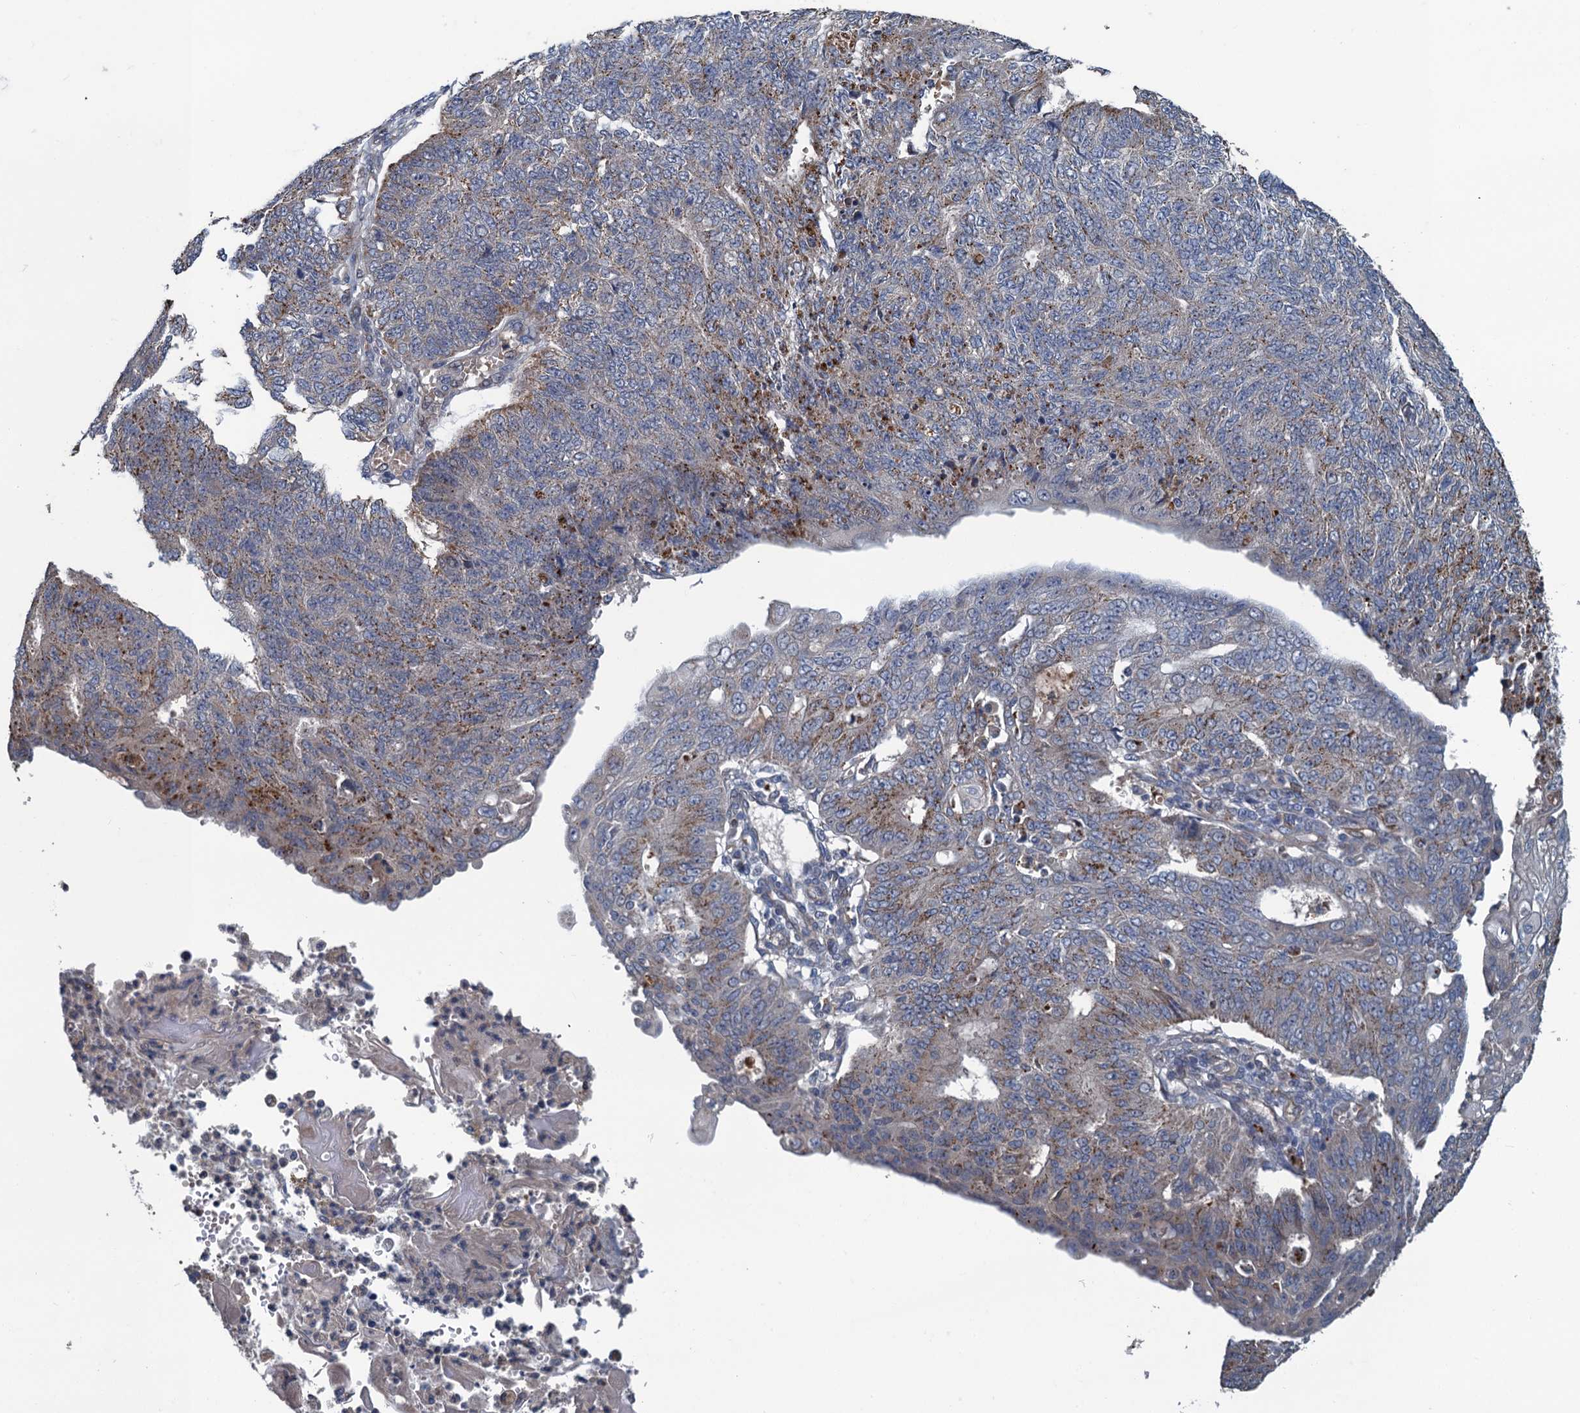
{"staining": {"intensity": "moderate", "quantity": "<25%", "location": "cytoplasmic/membranous"}, "tissue": "endometrial cancer", "cell_type": "Tumor cells", "image_type": "cancer", "snomed": [{"axis": "morphology", "description": "Adenocarcinoma, NOS"}, {"axis": "topography", "description": "Endometrium"}], "caption": "Immunohistochemistry (IHC) histopathology image of neoplastic tissue: adenocarcinoma (endometrial) stained using IHC displays low levels of moderate protein expression localized specifically in the cytoplasmic/membranous of tumor cells, appearing as a cytoplasmic/membranous brown color.", "gene": "KBTBD8", "patient": {"sex": "female", "age": 32}}